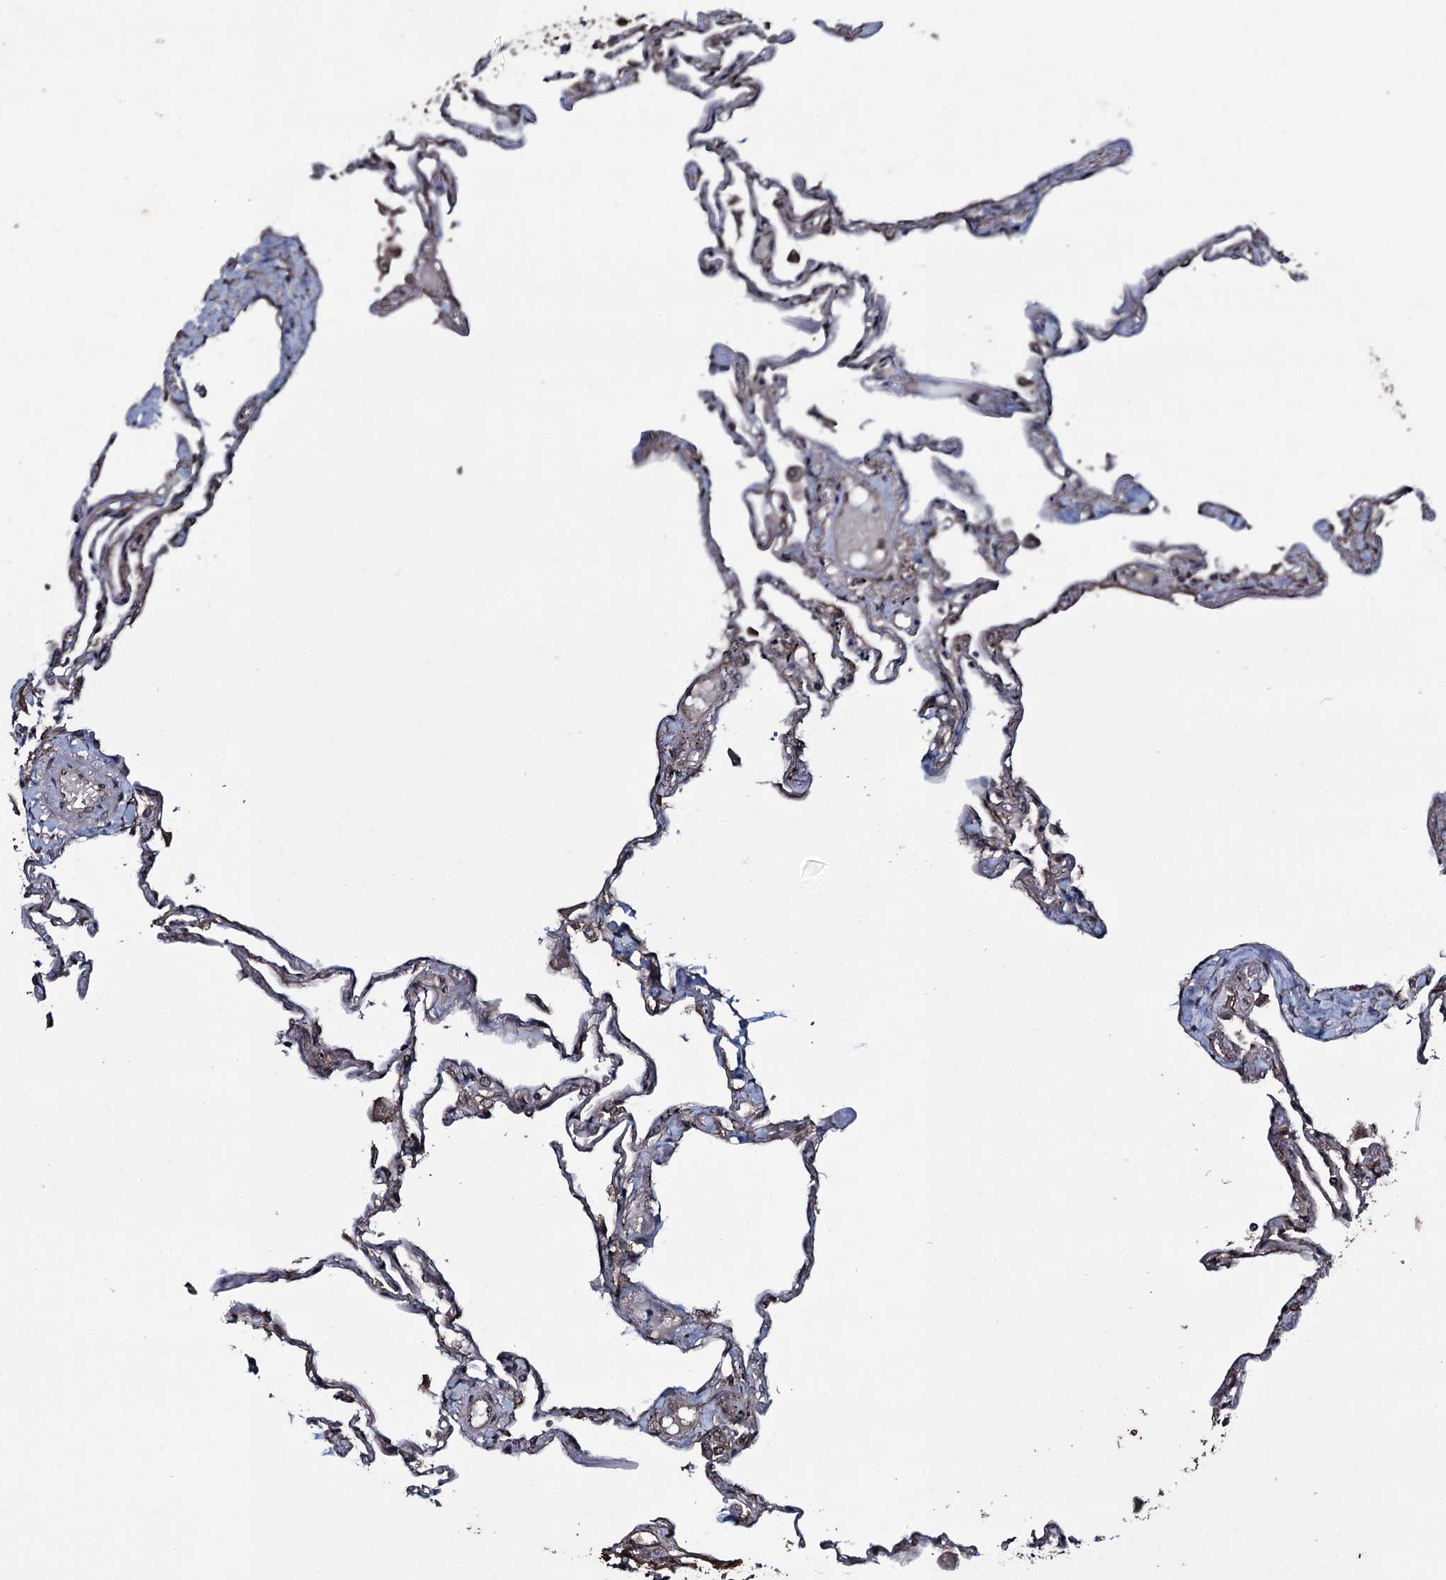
{"staining": {"intensity": "weak", "quantity": "25%-75%", "location": "cytoplasmic/membranous"}, "tissue": "lung", "cell_type": "Alveolar cells", "image_type": "normal", "snomed": [{"axis": "morphology", "description": "Normal tissue, NOS"}, {"axis": "topography", "description": "Lung"}], "caption": "Lung stained with DAB IHC displays low levels of weak cytoplasmic/membranous expression in approximately 25%-75% of alveolar cells.", "gene": "MRPS31", "patient": {"sex": "female", "age": 67}}